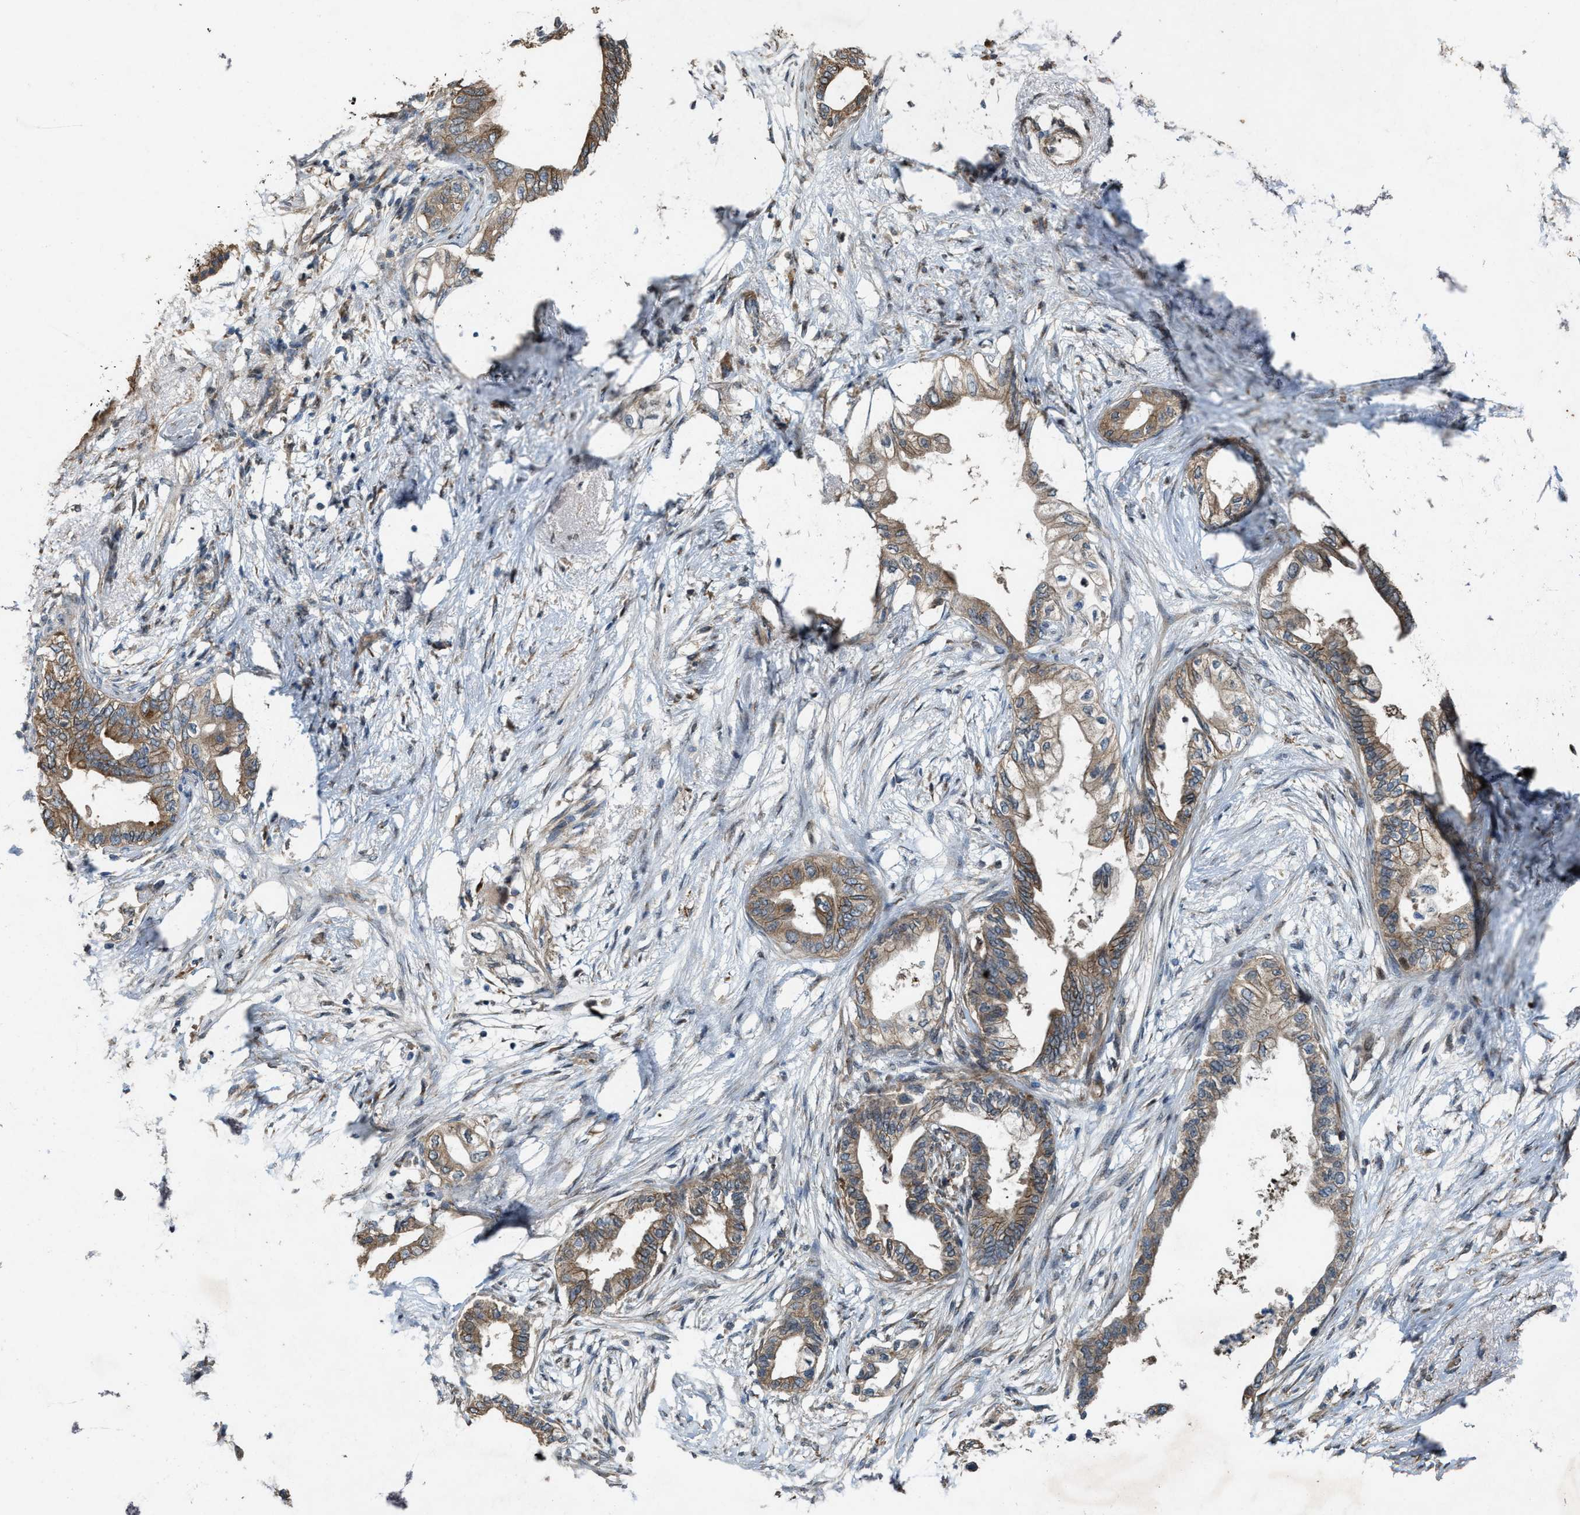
{"staining": {"intensity": "moderate", "quantity": ">75%", "location": "cytoplasmic/membranous"}, "tissue": "pancreatic cancer", "cell_type": "Tumor cells", "image_type": "cancer", "snomed": [{"axis": "morphology", "description": "Normal tissue, NOS"}, {"axis": "morphology", "description": "Adenocarcinoma, NOS"}, {"axis": "topography", "description": "Pancreas"}, {"axis": "topography", "description": "Duodenum"}], "caption": "The photomicrograph exhibits staining of pancreatic cancer, revealing moderate cytoplasmic/membranous protein positivity (brown color) within tumor cells.", "gene": "PDP2", "patient": {"sex": "female", "age": 60}}